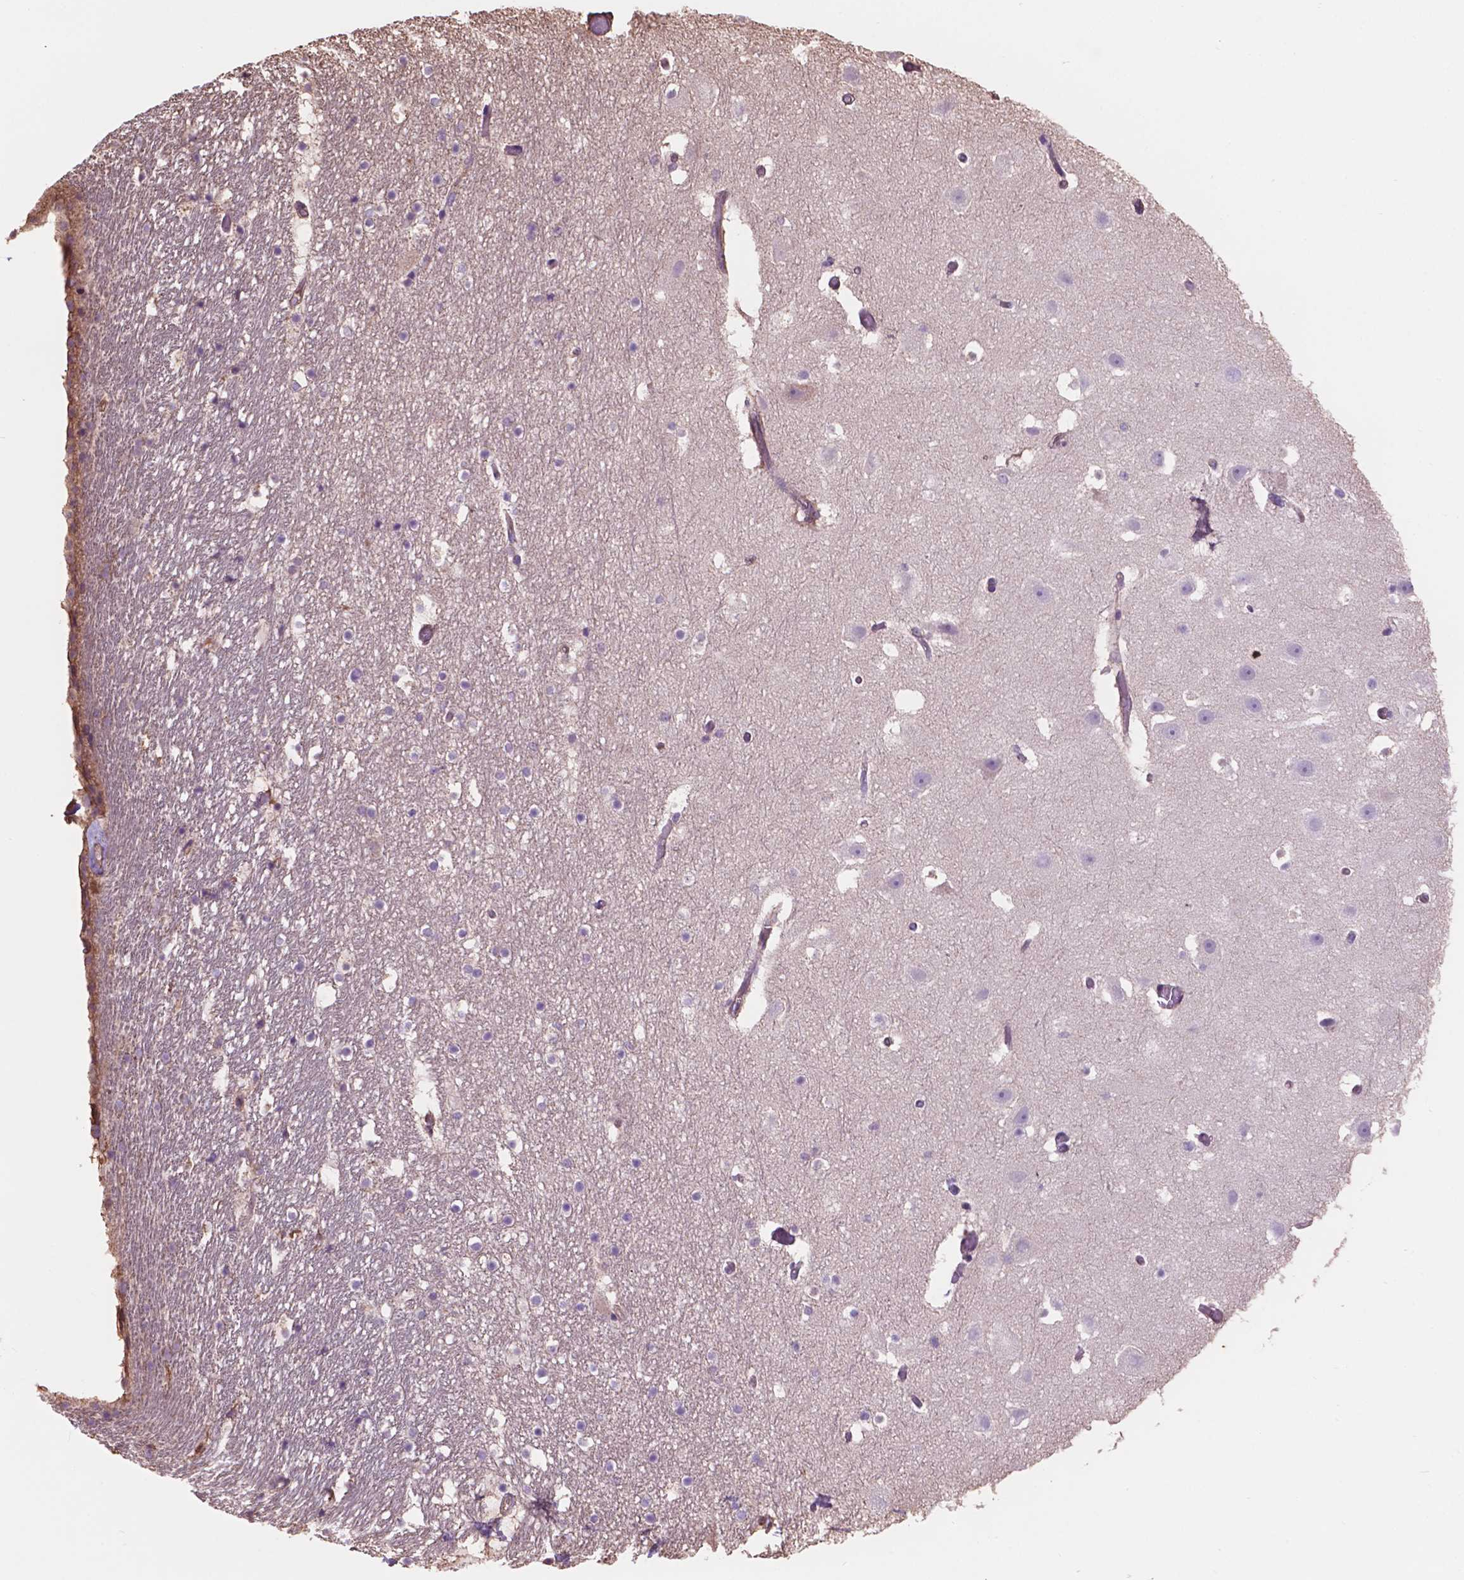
{"staining": {"intensity": "negative", "quantity": "none", "location": "none"}, "tissue": "hippocampus", "cell_type": "Glial cells", "image_type": "normal", "snomed": [{"axis": "morphology", "description": "Normal tissue, NOS"}, {"axis": "topography", "description": "Hippocampus"}], "caption": "High magnification brightfield microscopy of unremarkable hippocampus stained with DAB (3,3'-diaminobenzidine) (brown) and counterstained with hematoxylin (blue): glial cells show no significant staining.", "gene": "NIPA2", "patient": {"sex": "male", "age": 26}}